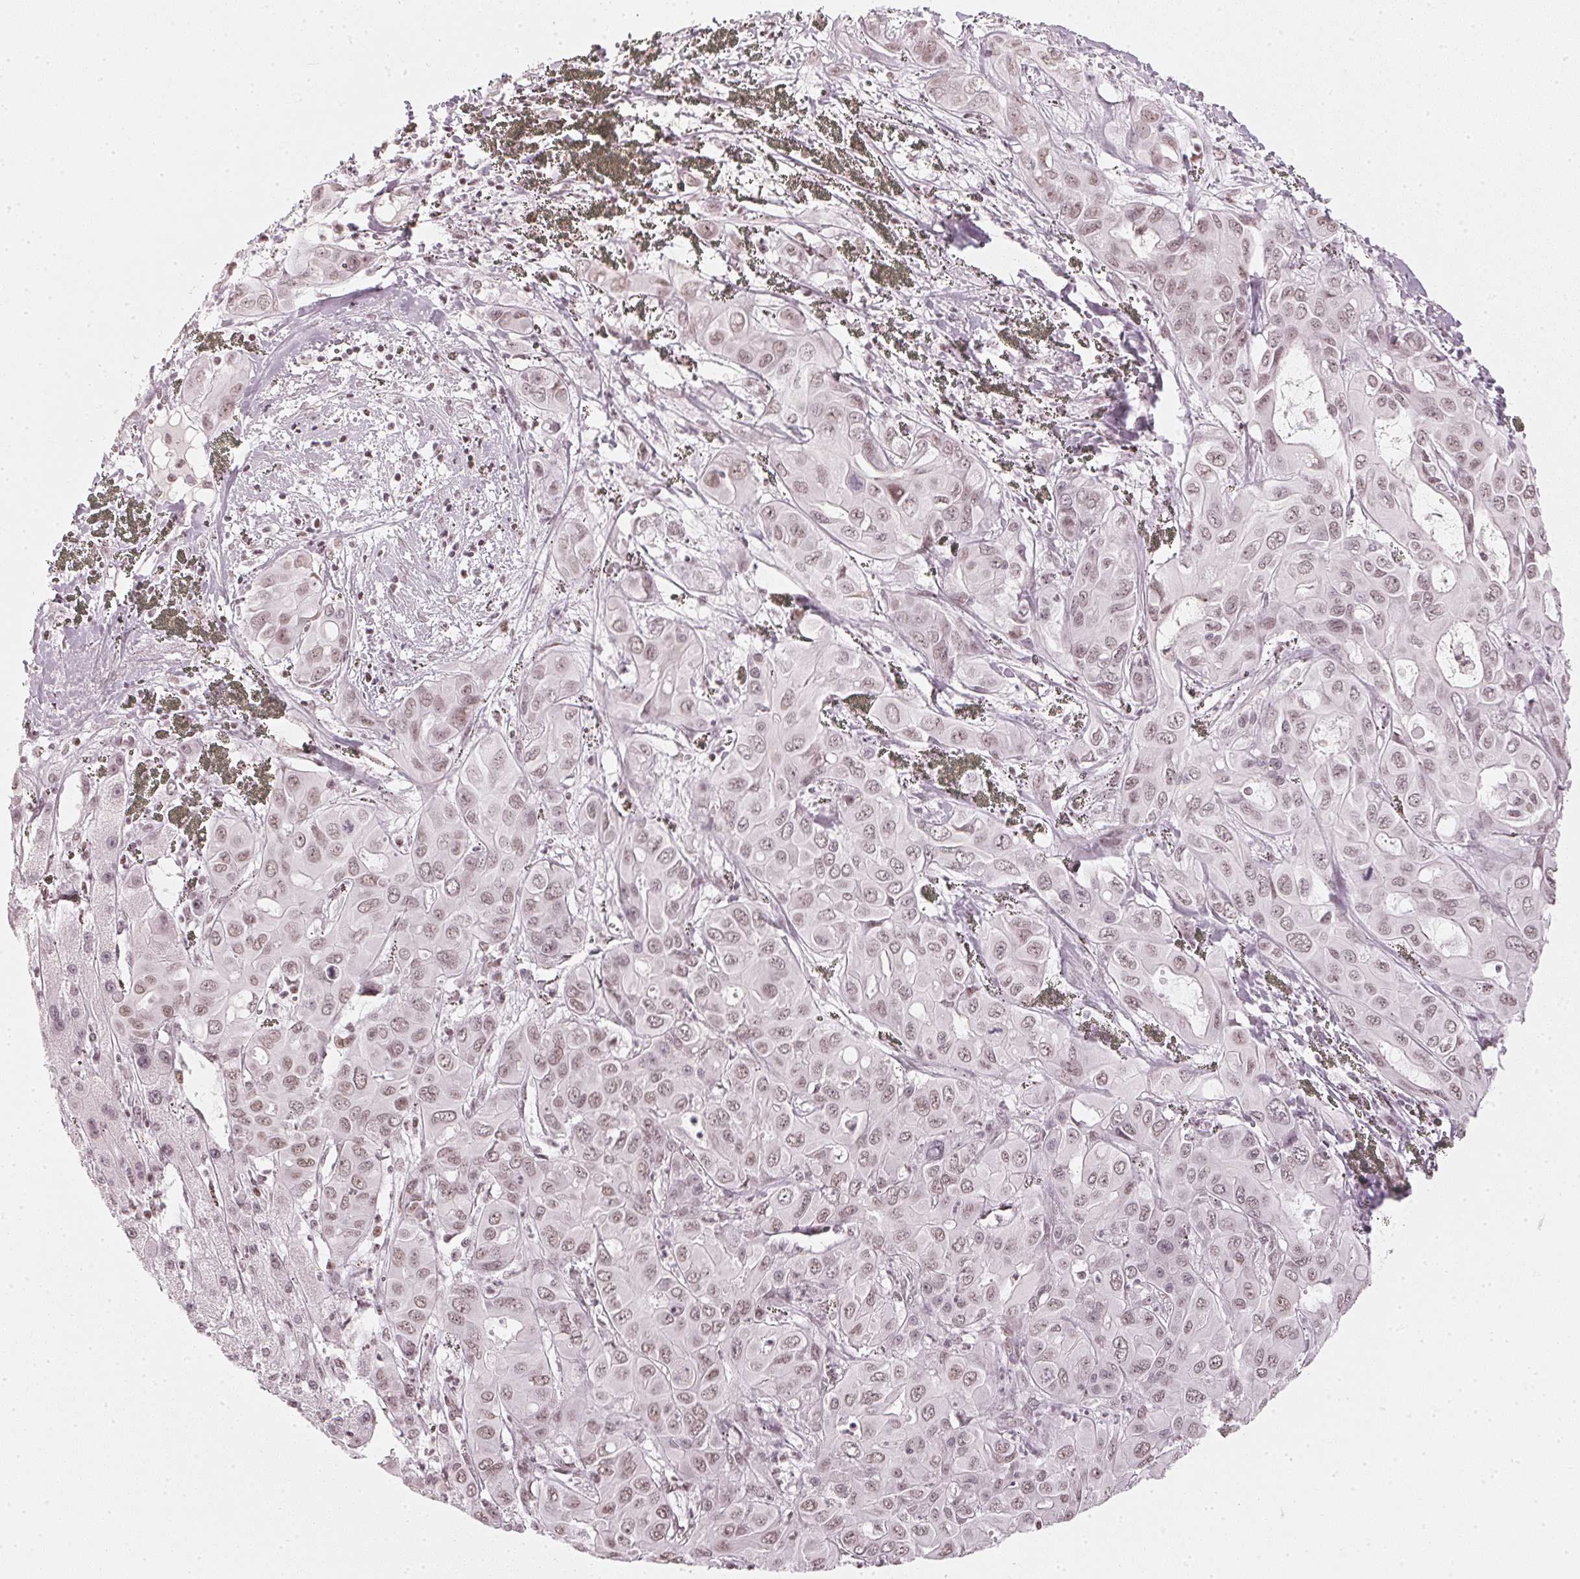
{"staining": {"intensity": "weak", "quantity": ">75%", "location": "nuclear"}, "tissue": "liver cancer", "cell_type": "Tumor cells", "image_type": "cancer", "snomed": [{"axis": "morphology", "description": "Cholangiocarcinoma"}, {"axis": "topography", "description": "Liver"}], "caption": "Tumor cells show low levels of weak nuclear positivity in approximately >75% of cells in cholangiocarcinoma (liver).", "gene": "DNAJC6", "patient": {"sex": "female", "age": 60}}